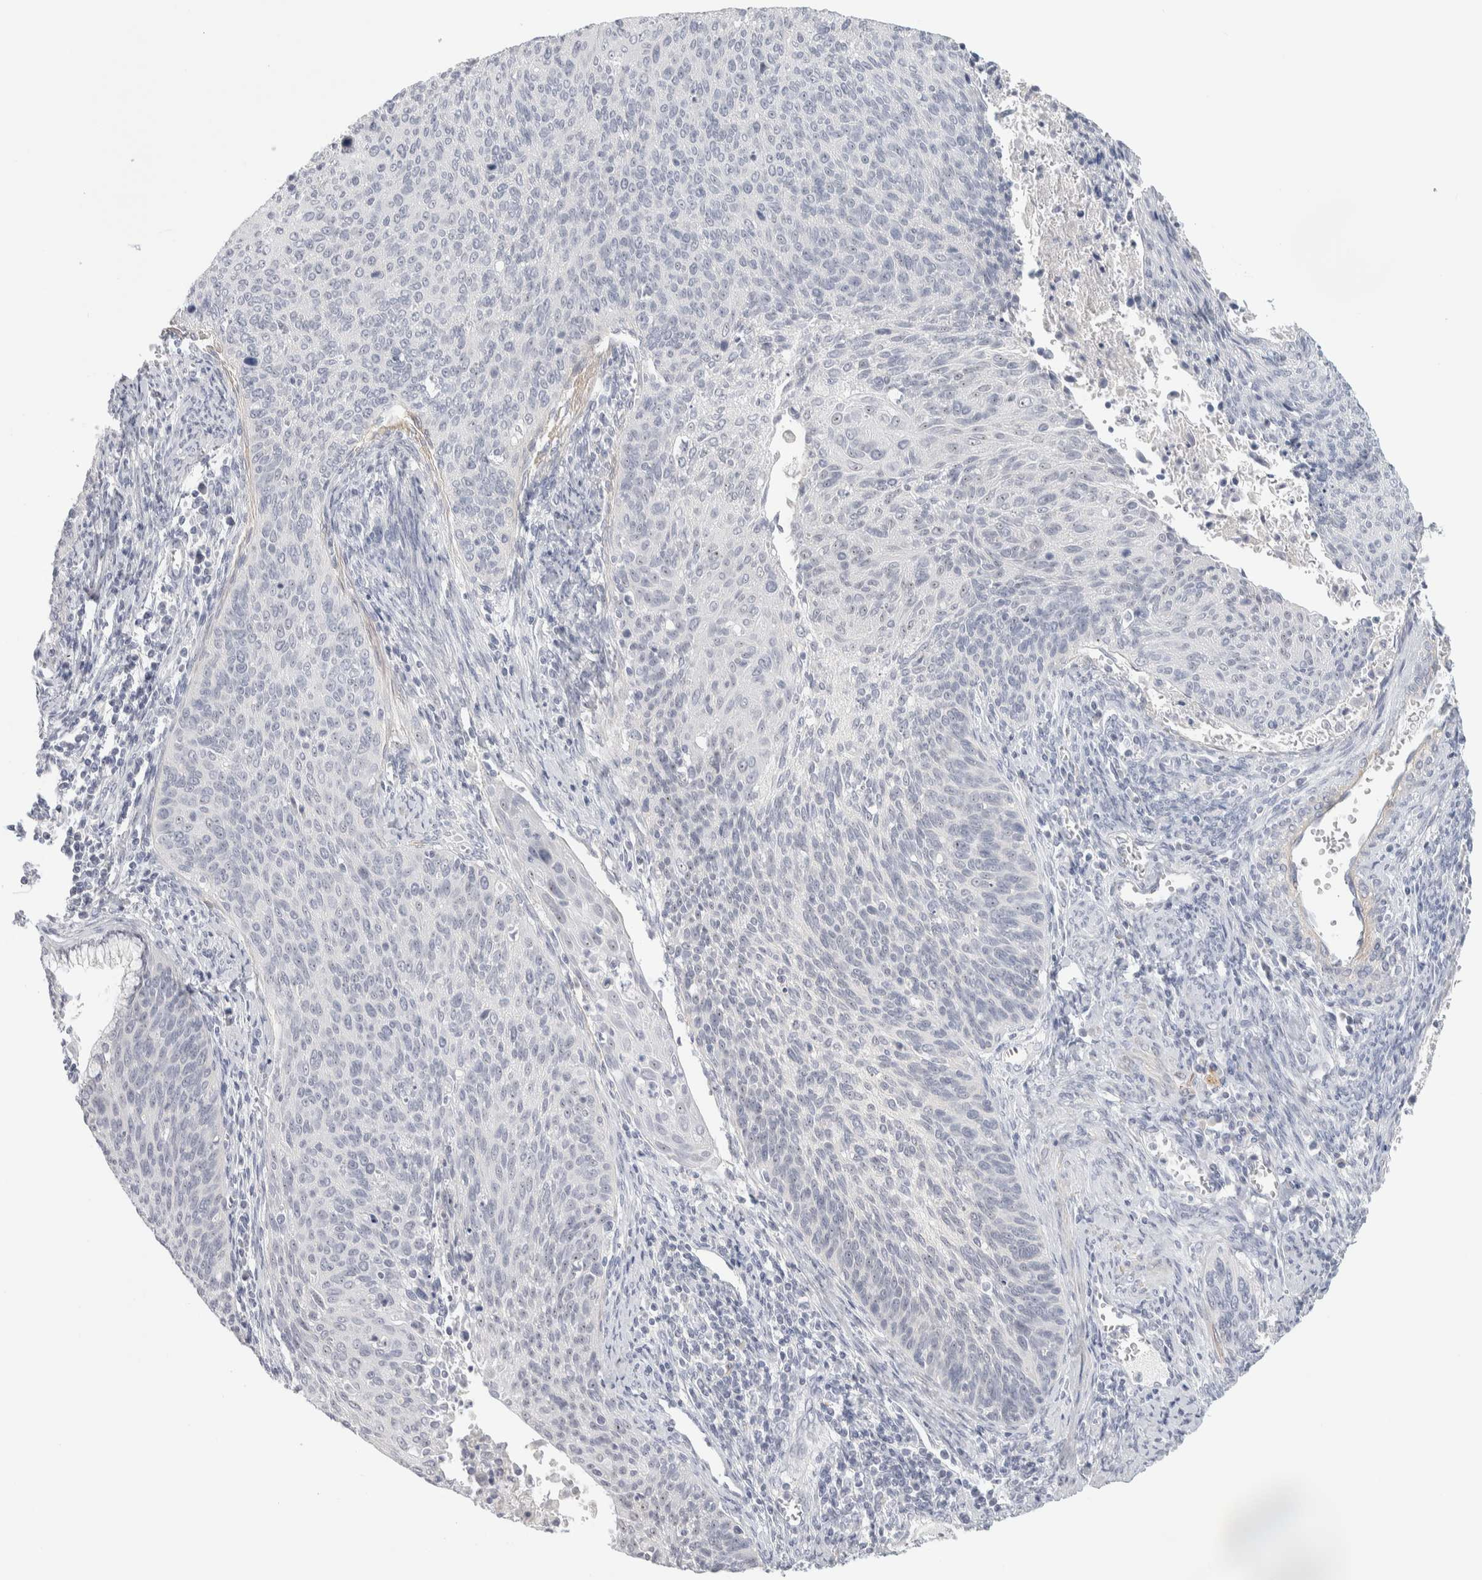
{"staining": {"intensity": "moderate", "quantity": "25%-75%", "location": "nuclear"}, "tissue": "cervical cancer", "cell_type": "Tumor cells", "image_type": "cancer", "snomed": [{"axis": "morphology", "description": "Squamous cell carcinoma, NOS"}, {"axis": "topography", "description": "Cervix"}], "caption": "Immunohistochemistry (IHC) of human squamous cell carcinoma (cervical) exhibits medium levels of moderate nuclear expression in approximately 25%-75% of tumor cells.", "gene": "DCXR", "patient": {"sex": "female", "age": 55}}